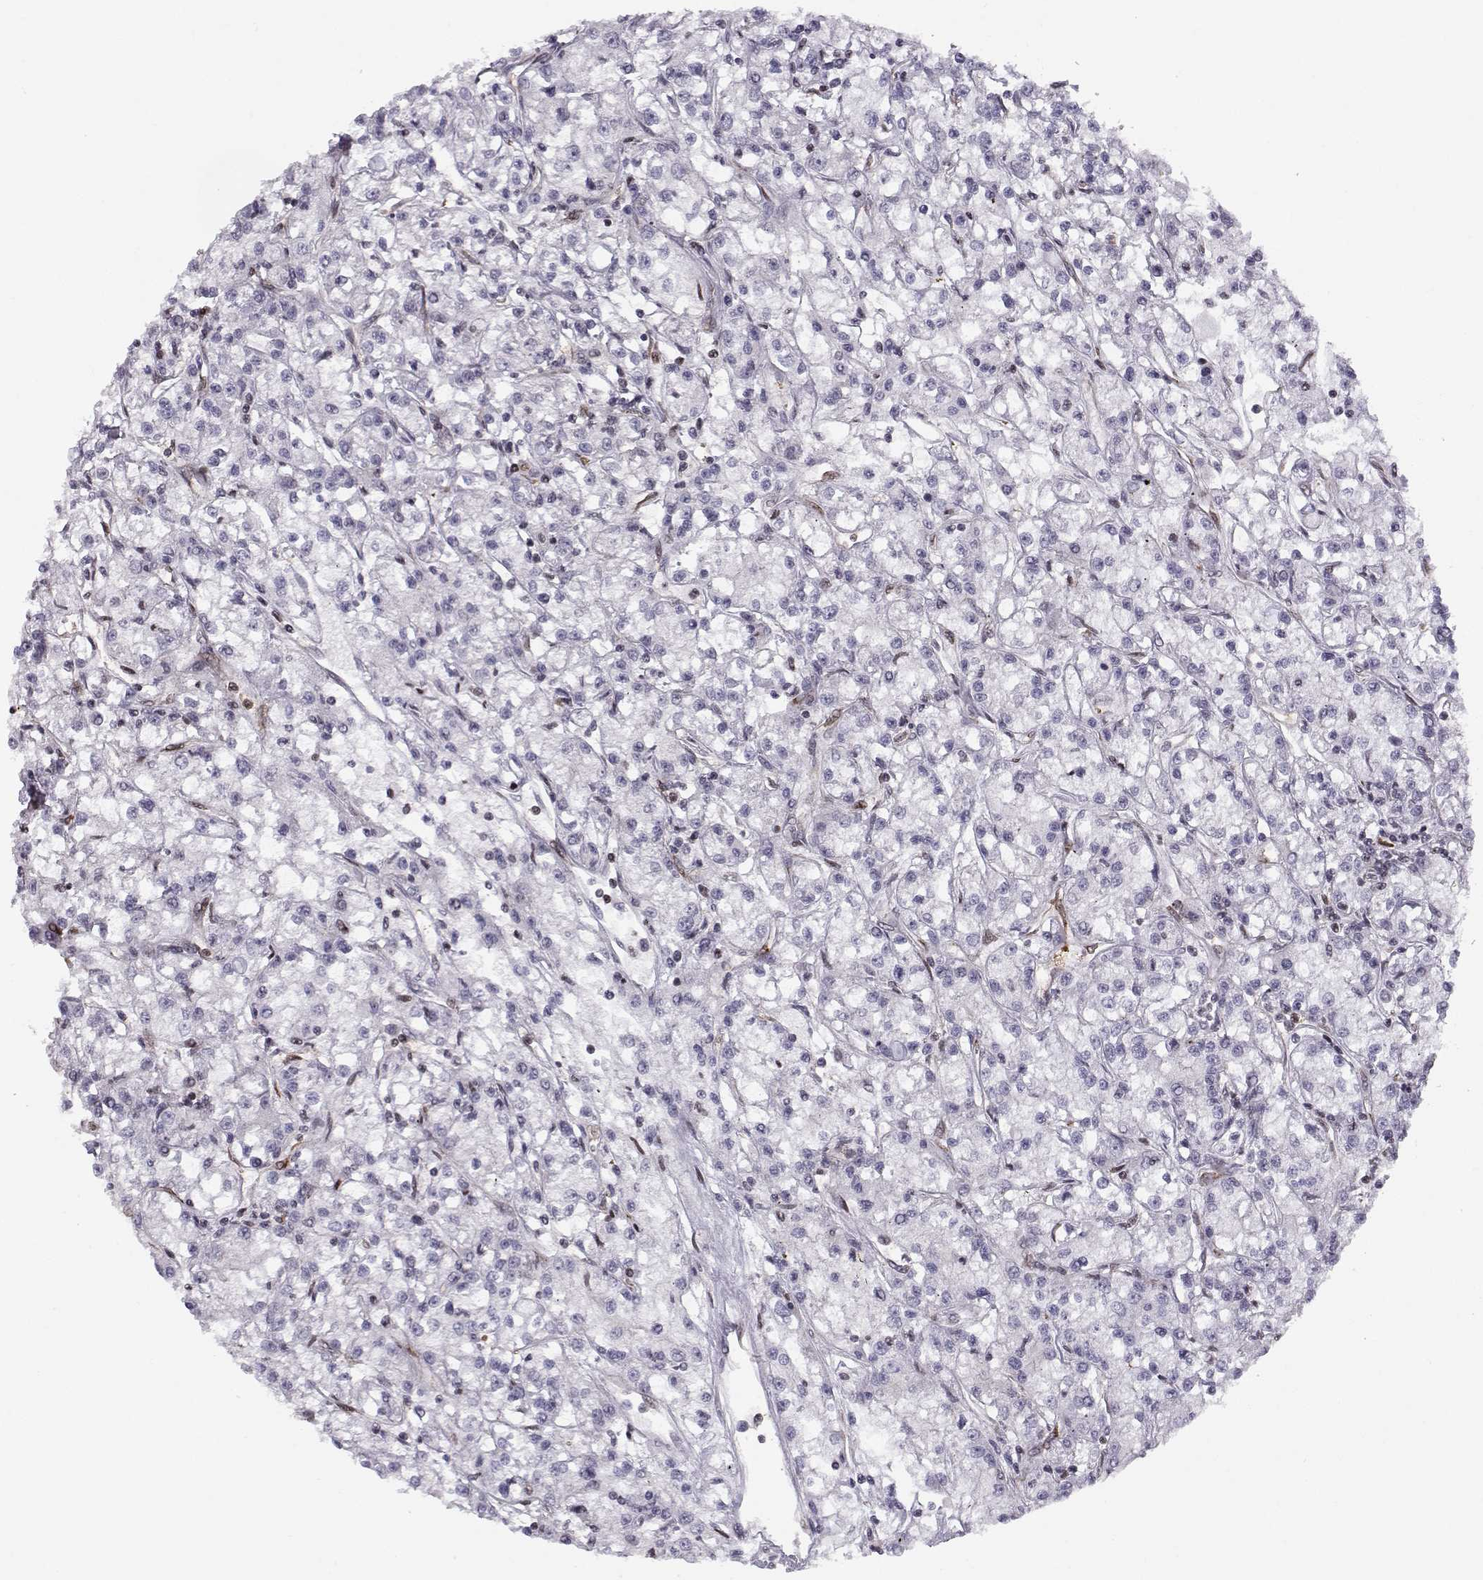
{"staining": {"intensity": "negative", "quantity": "none", "location": "none"}, "tissue": "renal cancer", "cell_type": "Tumor cells", "image_type": "cancer", "snomed": [{"axis": "morphology", "description": "Adenocarcinoma, NOS"}, {"axis": "topography", "description": "Kidney"}], "caption": "The image shows no significant expression in tumor cells of renal cancer (adenocarcinoma).", "gene": "KIF13B", "patient": {"sex": "female", "age": 59}}